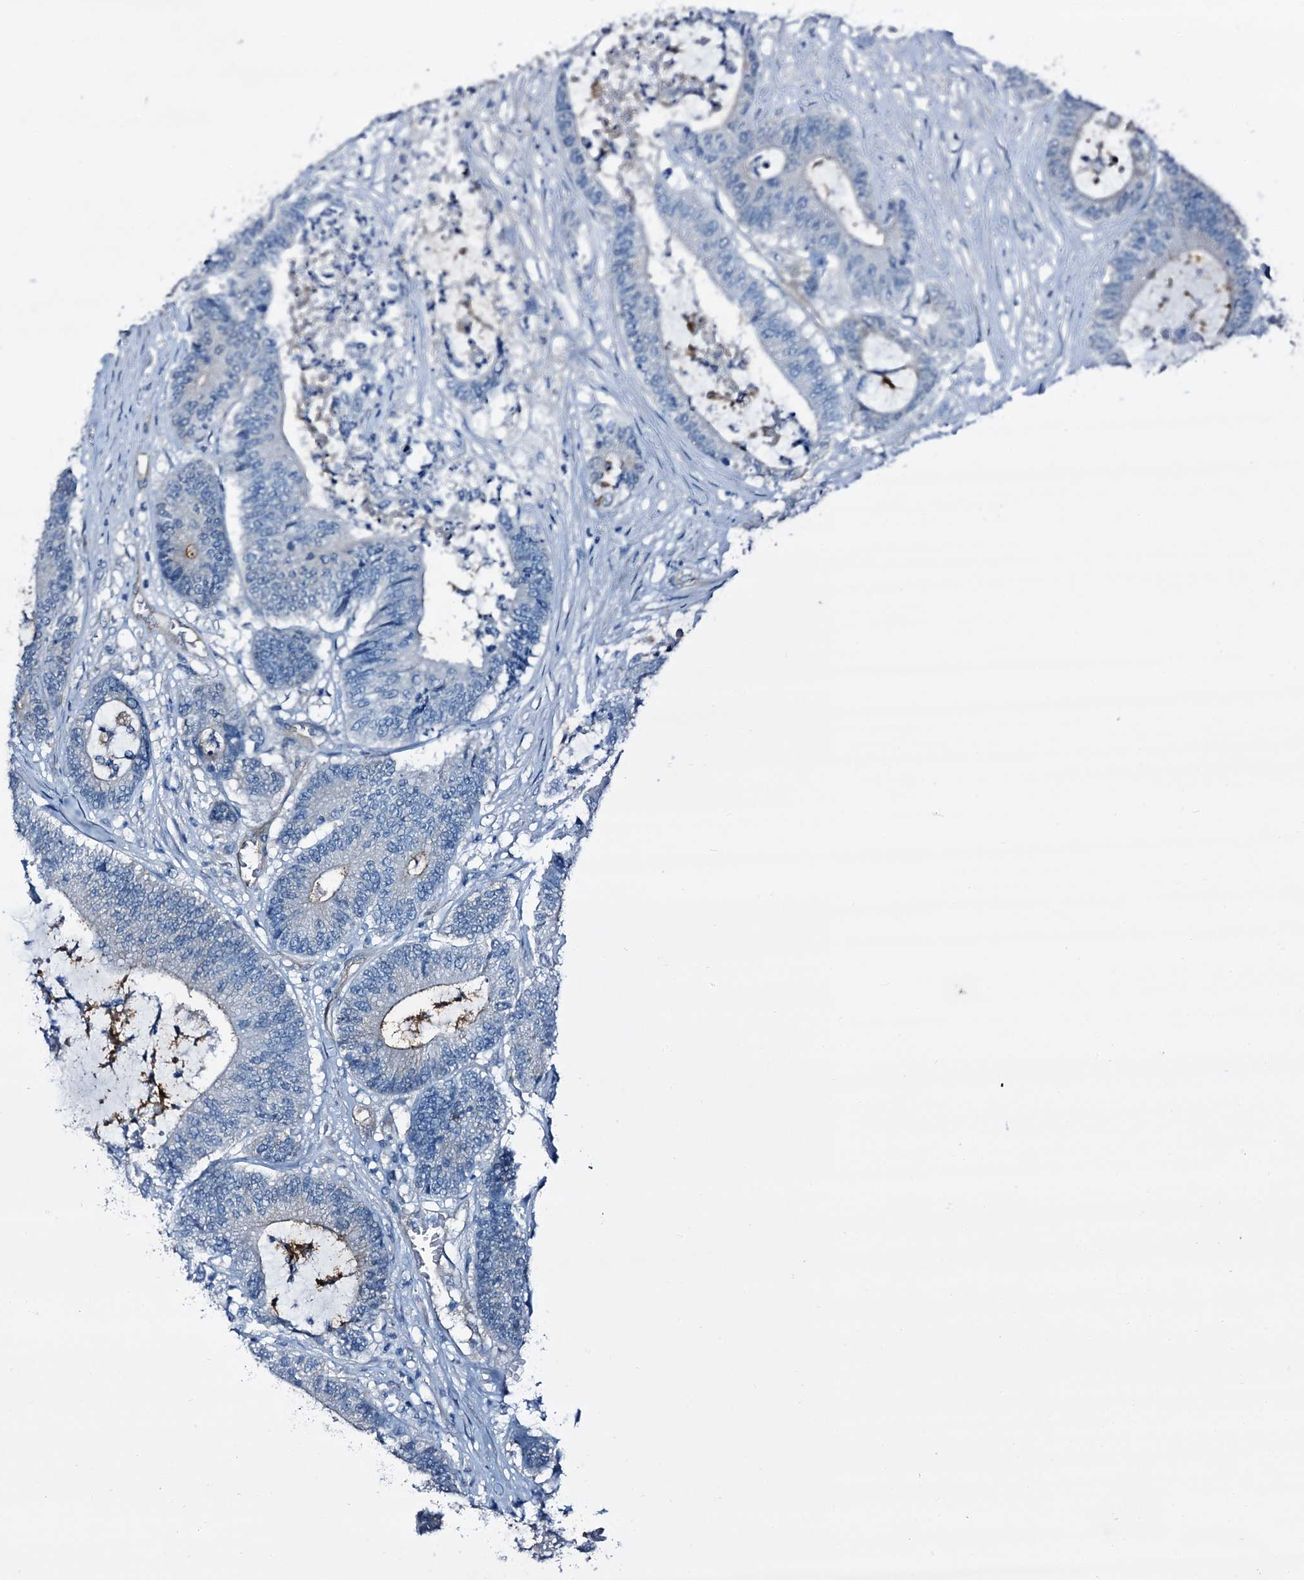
{"staining": {"intensity": "negative", "quantity": "none", "location": "none"}, "tissue": "colorectal cancer", "cell_type": "Tumor cells", "image_type": "cancer", "snomed": [{"axis": "morphology", "description": "Adenocarcinoma, NOS"}, {"axis": "topography", "description": "Colon"}], "caption": "This is an IHC micrograph of human colorectal cancer. There is no positivity in tumor cells.", "gene": "STXBP1", "patient": {"sex": "female", "age": 84}}